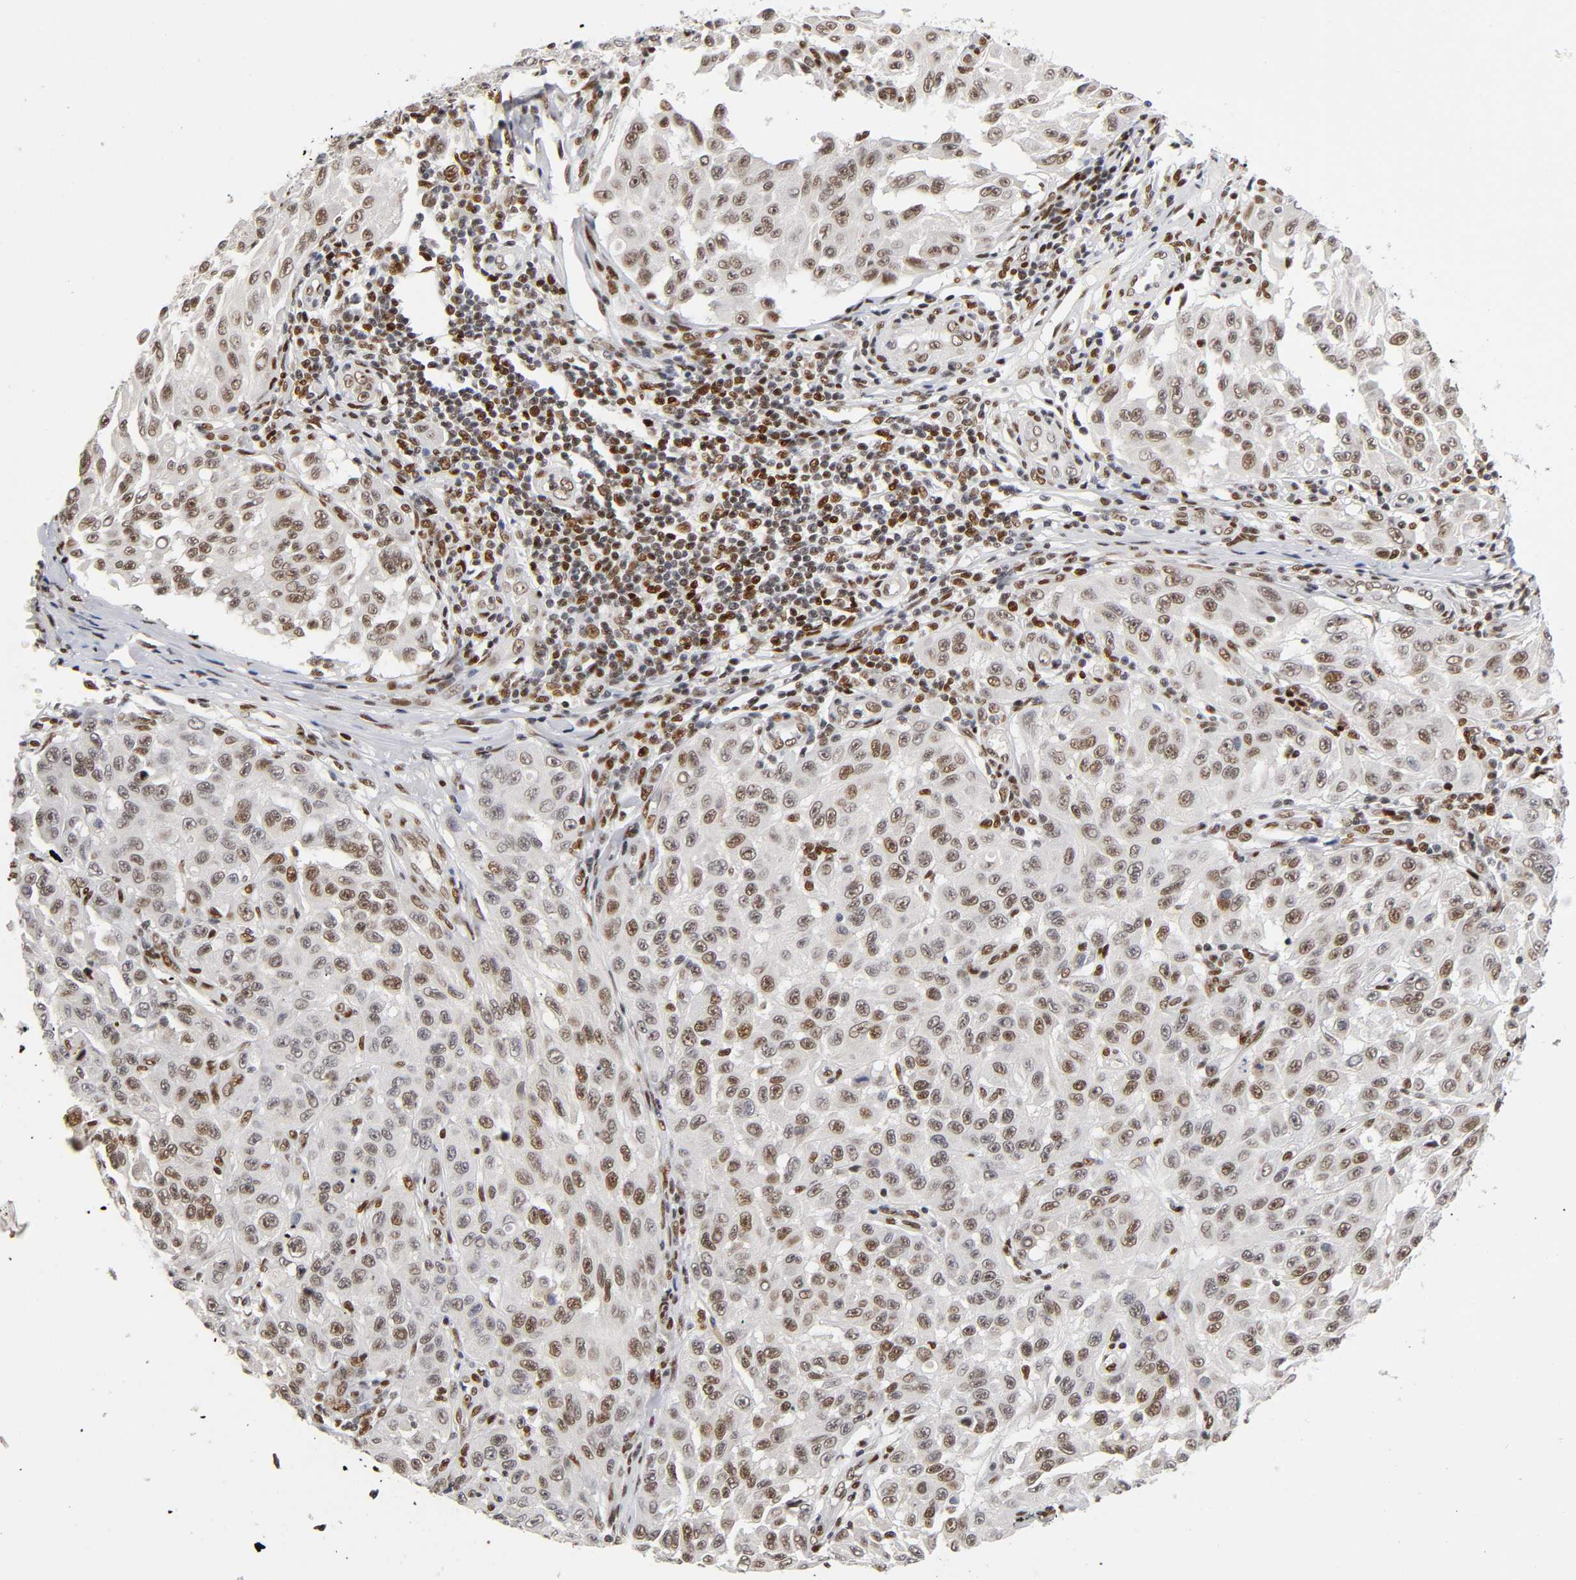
{"staining": {"intensity": "moderate", "quantity": ">75%", "location": "nuclear"}, "tissue": "melanoma", "cell_type": "Tumor cells", "image_type": "cancer", "snomed": [{"axis": "morphology", "description": "Malignant melanoma, NOS"}, {"axis": "topography", "description": "Skin"}], "caption": "Tumor cells reveal moderate nuclear staining in about >75% of cells in melanoma. The staining is performed using DAB brown chromogen to label protein expression. The nuclei are counter-stained blue using hematoxylin.", "gene": "NR3C1", "patient": {"sex": "male", "age": 30}}